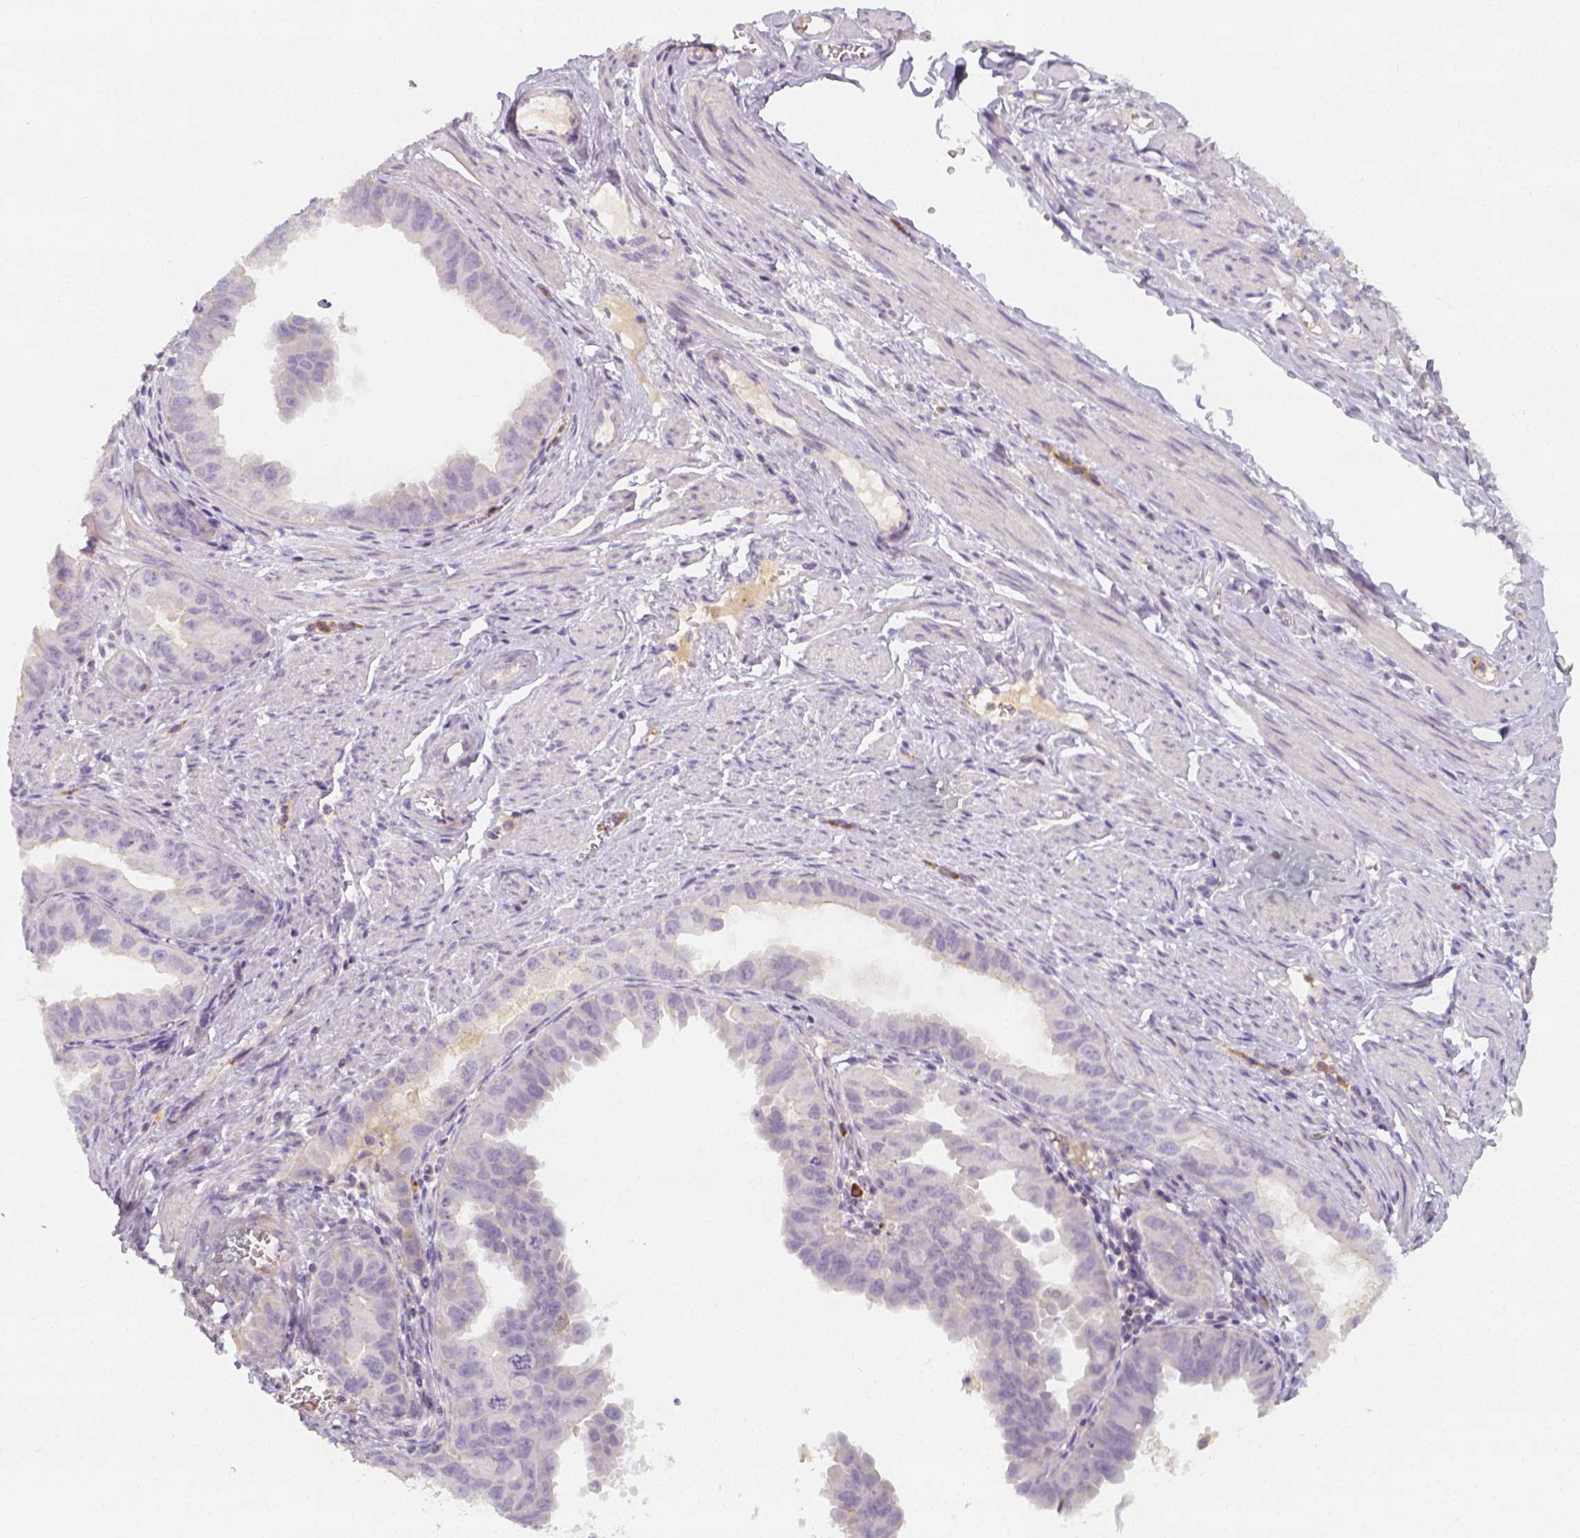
{"staining": {"intensity": "weak", "quantity": "<25%", "location": "cytoplasmic/membranous"}, "tissue": "ovarian cancer", "cell_type": "Tumor cells", "image_type": "cancer", "snomed": [{"axis": "morphology", "description": "Carcinoma, endometroid"}, {"axis": "topography", "description": "Ovary"}], "caption": "The immunohistochemistry (IHC) micrograph has no significant positivity in tumor cells of ovarian cancer (endometroid carcinoma) tissue.", "gene": "PTPRJ", "patient": {"sex": "female", "age": 85}}